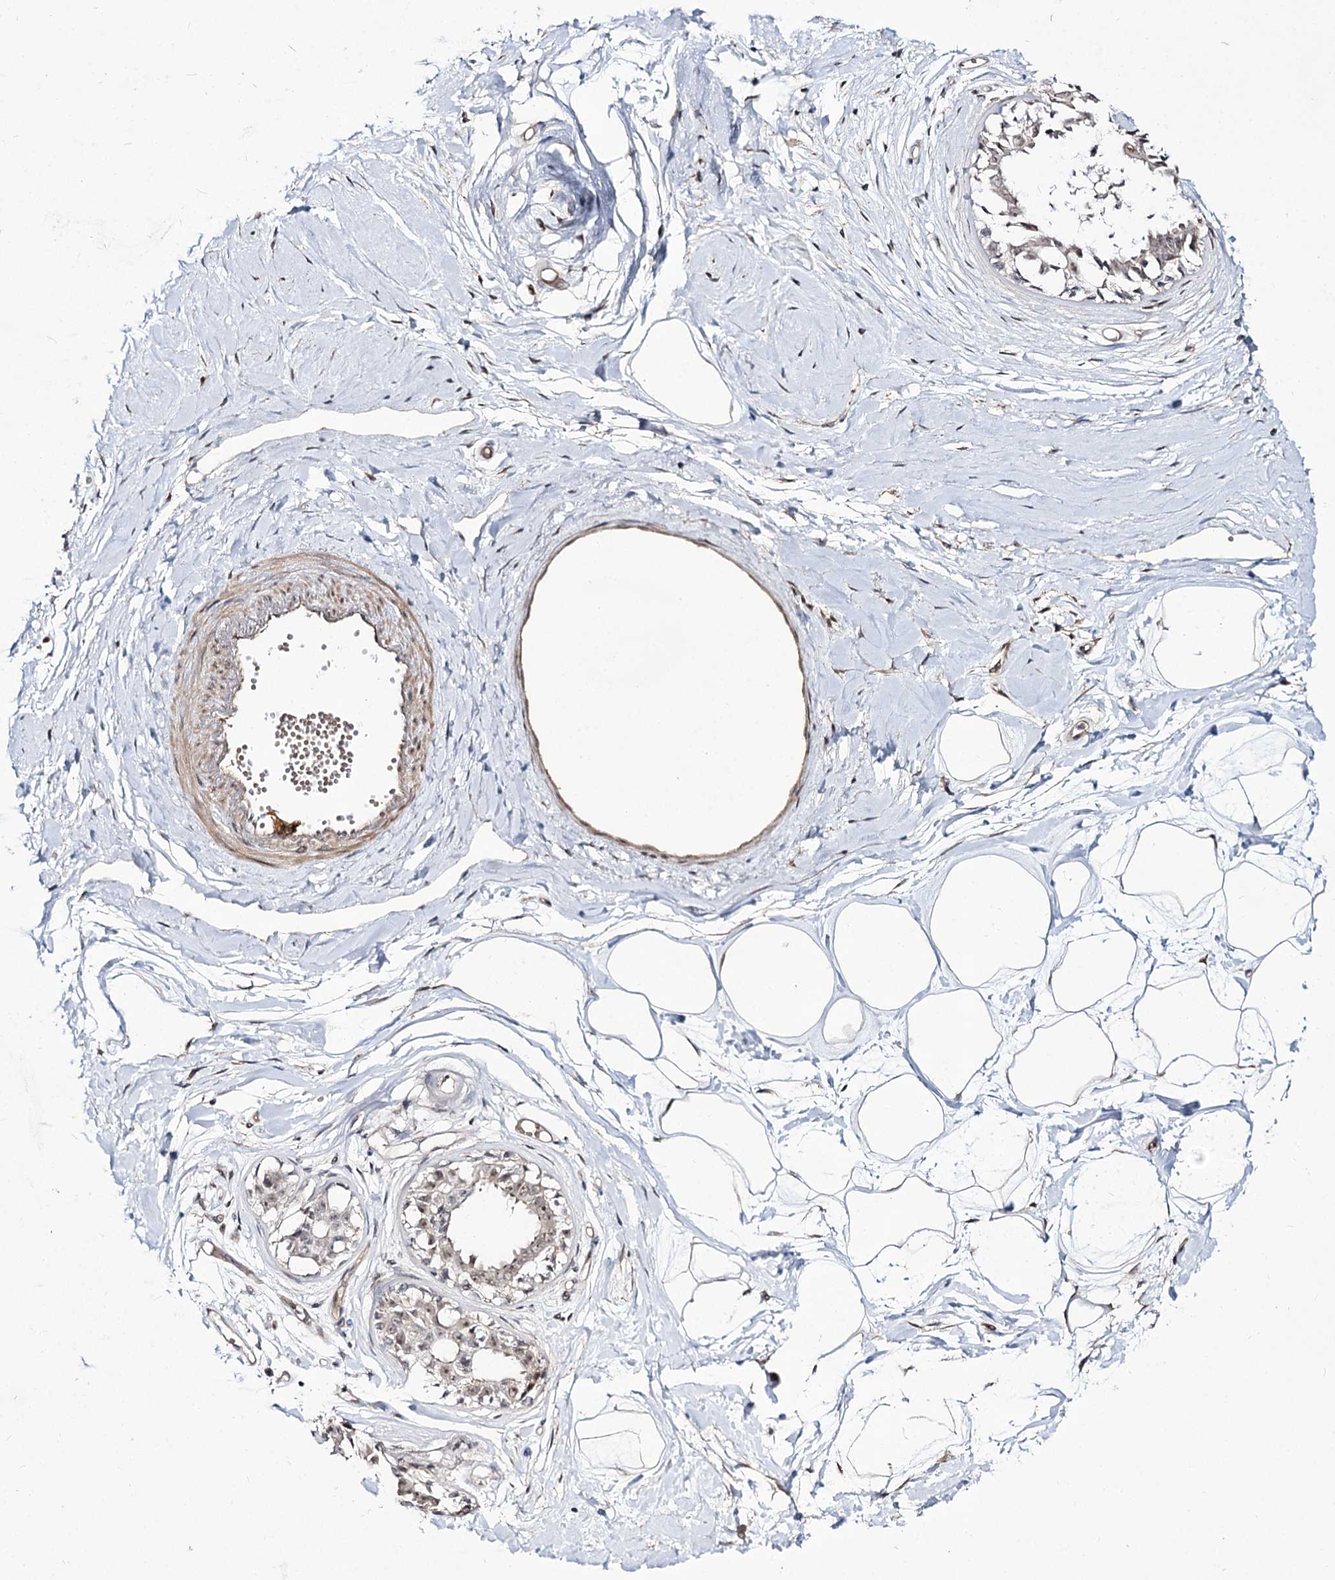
{"staining": {"intensity": "weak", "quantity": "<25%", "location": "nuclear"}, "tissue": "breast", "cell_type": "Adipocytes", "image_type": "normal", "snomed": [{"axis": "morphology", "description": "Normal tissue, NOS"}, {"axis": "topography", "description": "Breast"}], "caption": "Image shows no protein staining in adipocytes of unremarkable breast. (Brightfield microscopy of DAB (3,3'-diaminobenzidine) immunohistochemistry (IHC) at high magnification).", "gene": "RRP9", "patient": {"sex": "female", "age": 45}}